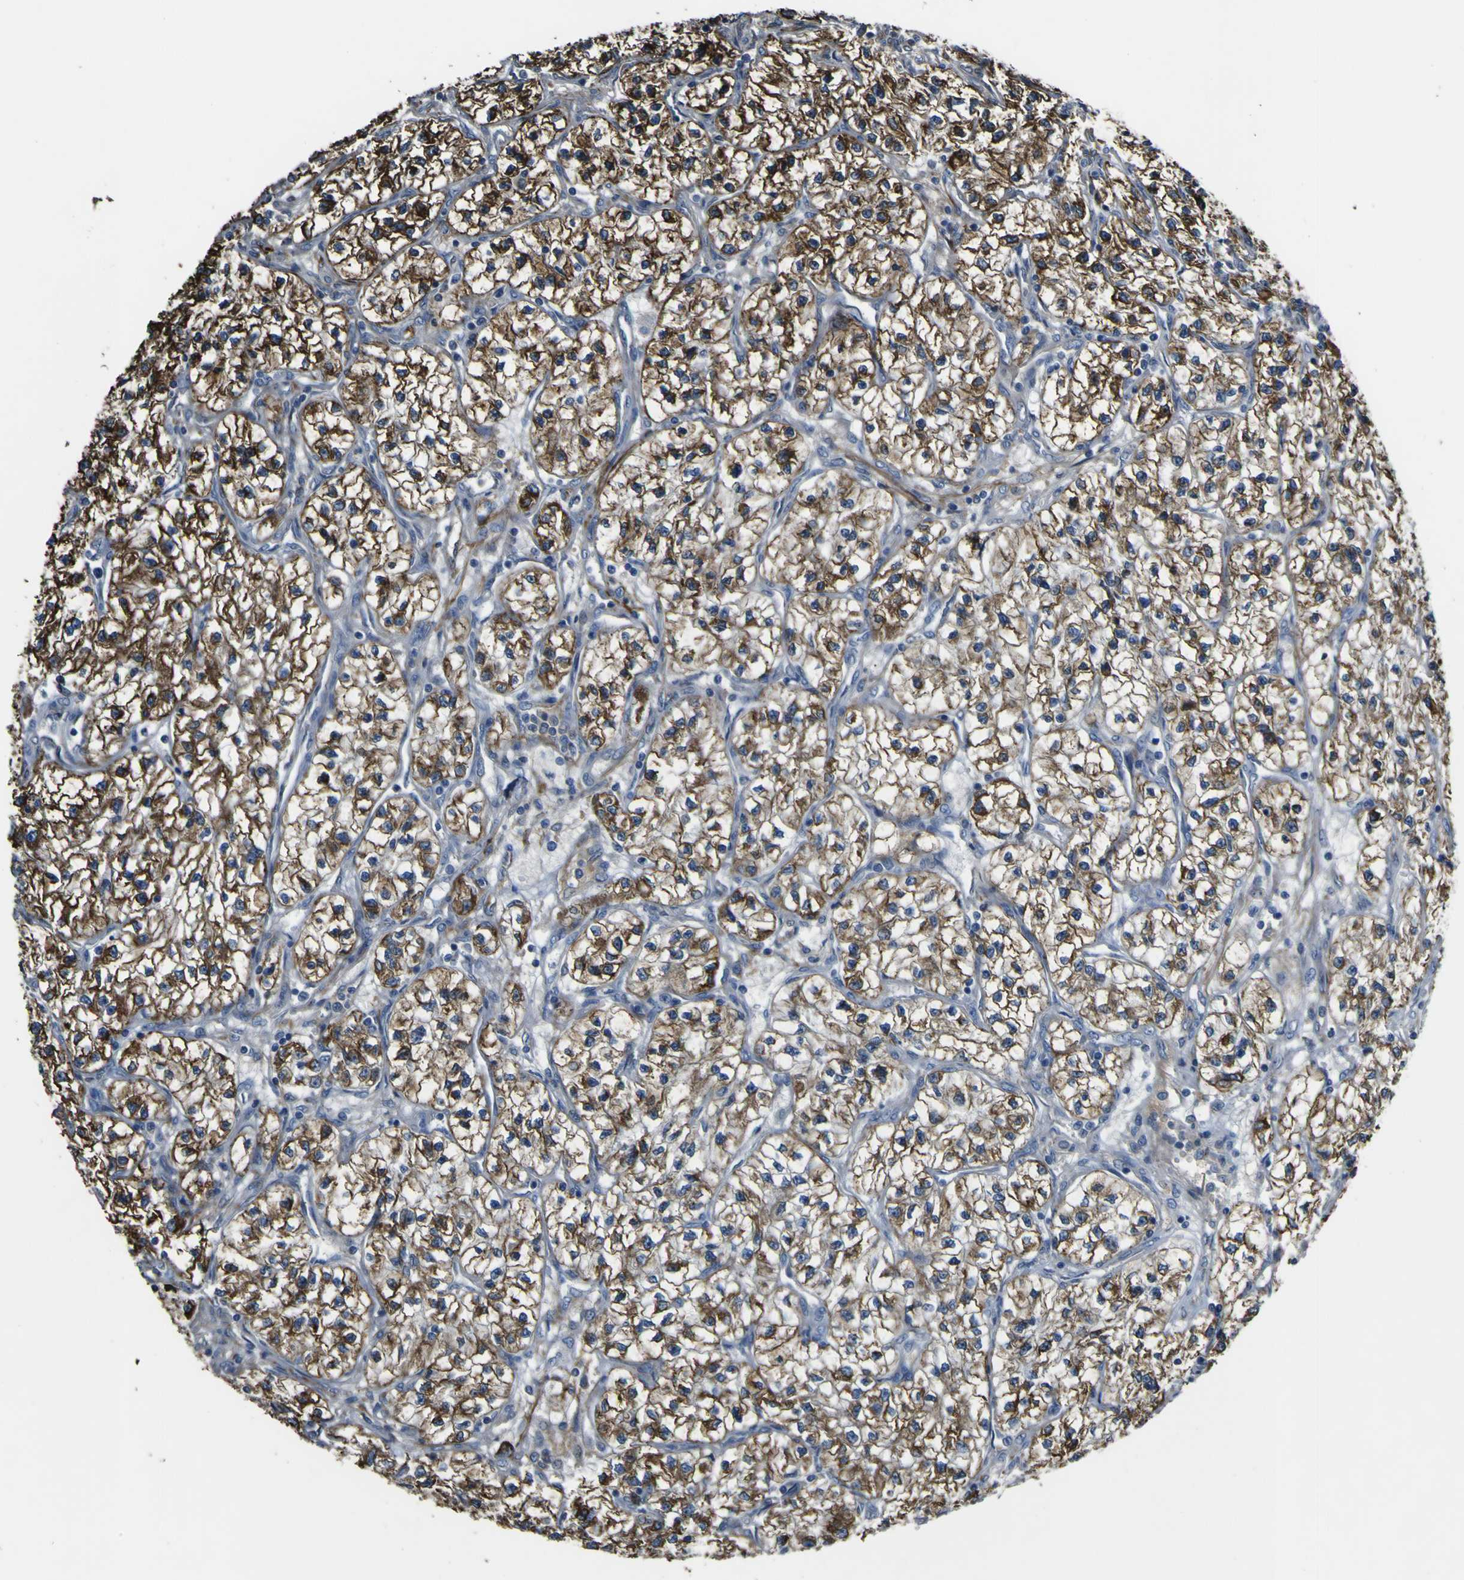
{"staining": {"intensity": "strong", "quantity": ">75%", "location": "cytoplasmic/membranous"}, "tissue": "renal cancer", "cell_type": "Tumor cells", "image_type": "cancer", "snomed": [{"axis": "morphology", "description": "Adenocarcinoma, NOS"}, {"axis": "topography", "description": "Kidney"}], "caption": "Renal cancer (adenocarcinoma) stained with IHC demonstrates strong cytoplasmic/membranous staining in about >75% of tumor cells. (Stains: DAB in brown, nuclei in blue, Microscopy: brightfield microscopy at high magnification).", "gene": "GPLD1", "patient": {"sex": "female", "age": 57}}